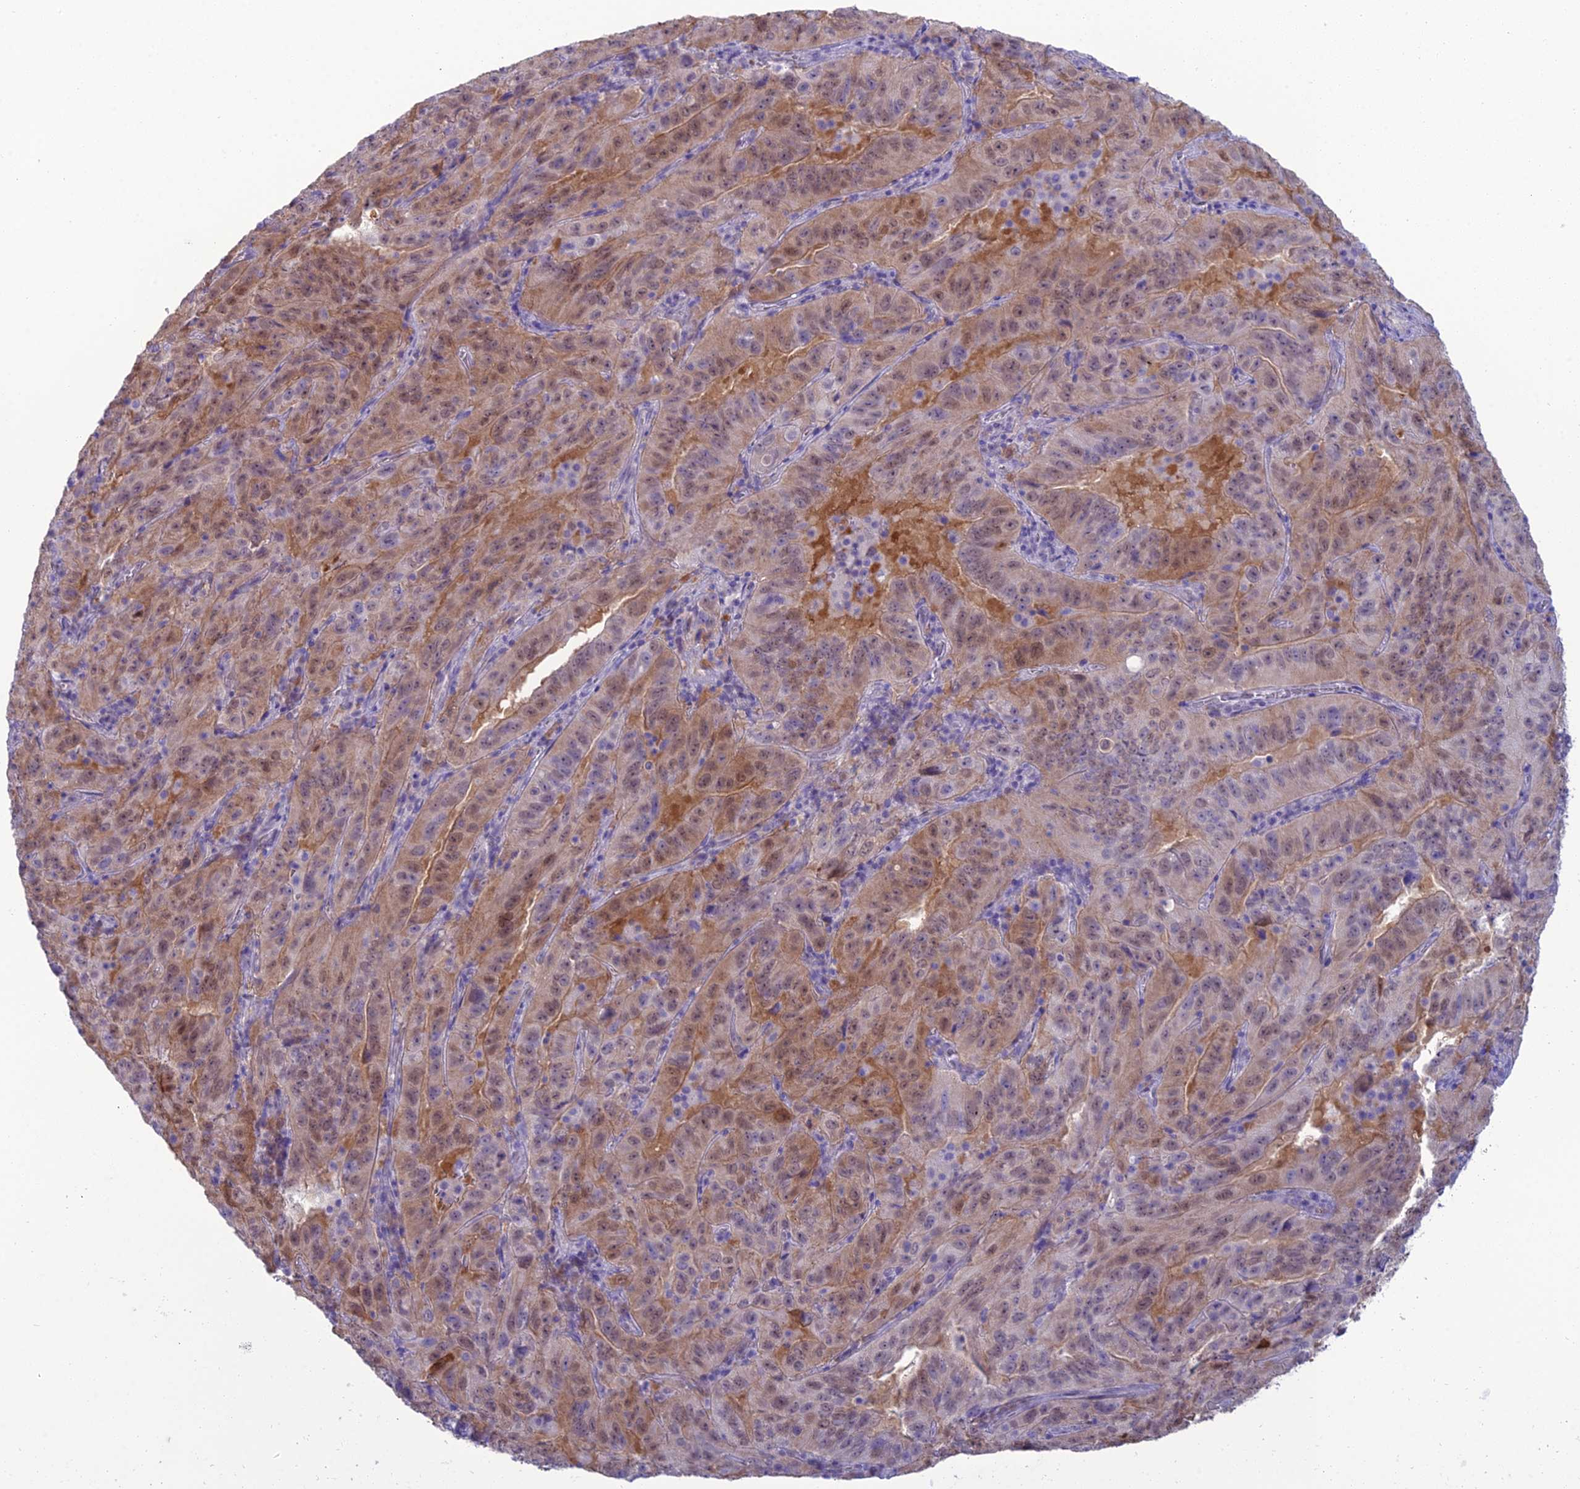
{"staining": {"intensity": "weak", "quantity": "25%-75%", "location": "cytoplasmic/membranous"}, "tissue": "pancreatic cancer", "cell_type": "Tumor cells", "image_type": "cancer", "snomed": [{"axis": "morphology", "description": "Adenocarcinoma, NOS"}, {"axis": "topography", "description": "Pancreas"}], "caption": "Immunohistochemical staining of pancreatic cancer demonstrates low levels of weak cytoplasmic/membranous positivity in about 25%-75% of tumor cells.", "gene": "GNPNAT1", "patient": {"sex": "male", "age": 63}}